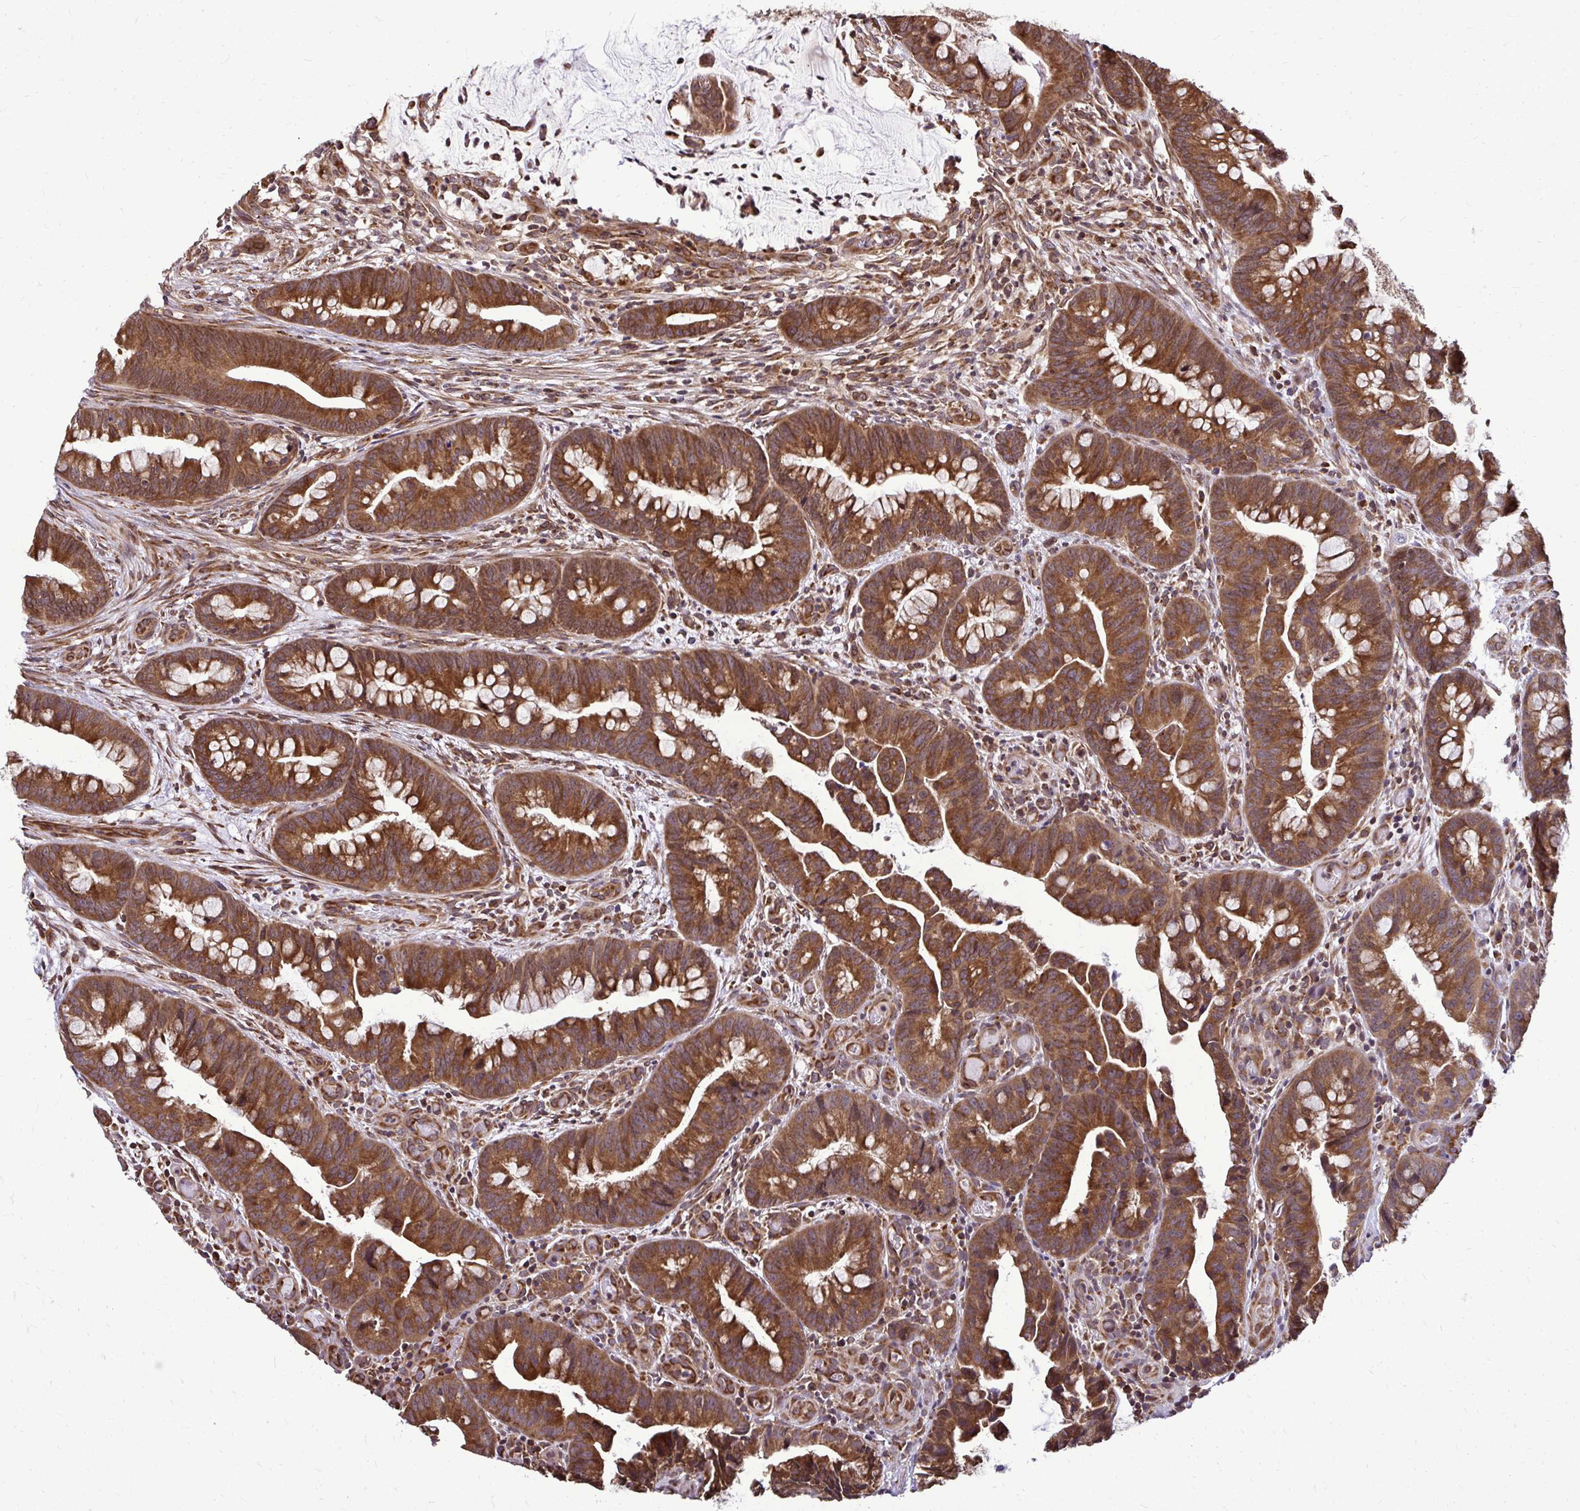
{"staining": {"intensity": "strong", "quantity": ">75%", "location": "cytoplasmic/membranous"}, "tissue": "colorectal cancer", "cell_type": "Tumor cells", "image_type": "cancer", "snomed": [{"axis": "morphology", "description": "Adenocarcinoma, NOS"}, {"axis": "topography", "description": "Colon"}], "caption": "Human adenocarcinoma (colorectal) stained with a protein marker shows strong staining in tumor cells.", "gene": "FMR1", "patient": {"sex": "male", "age": 62}}